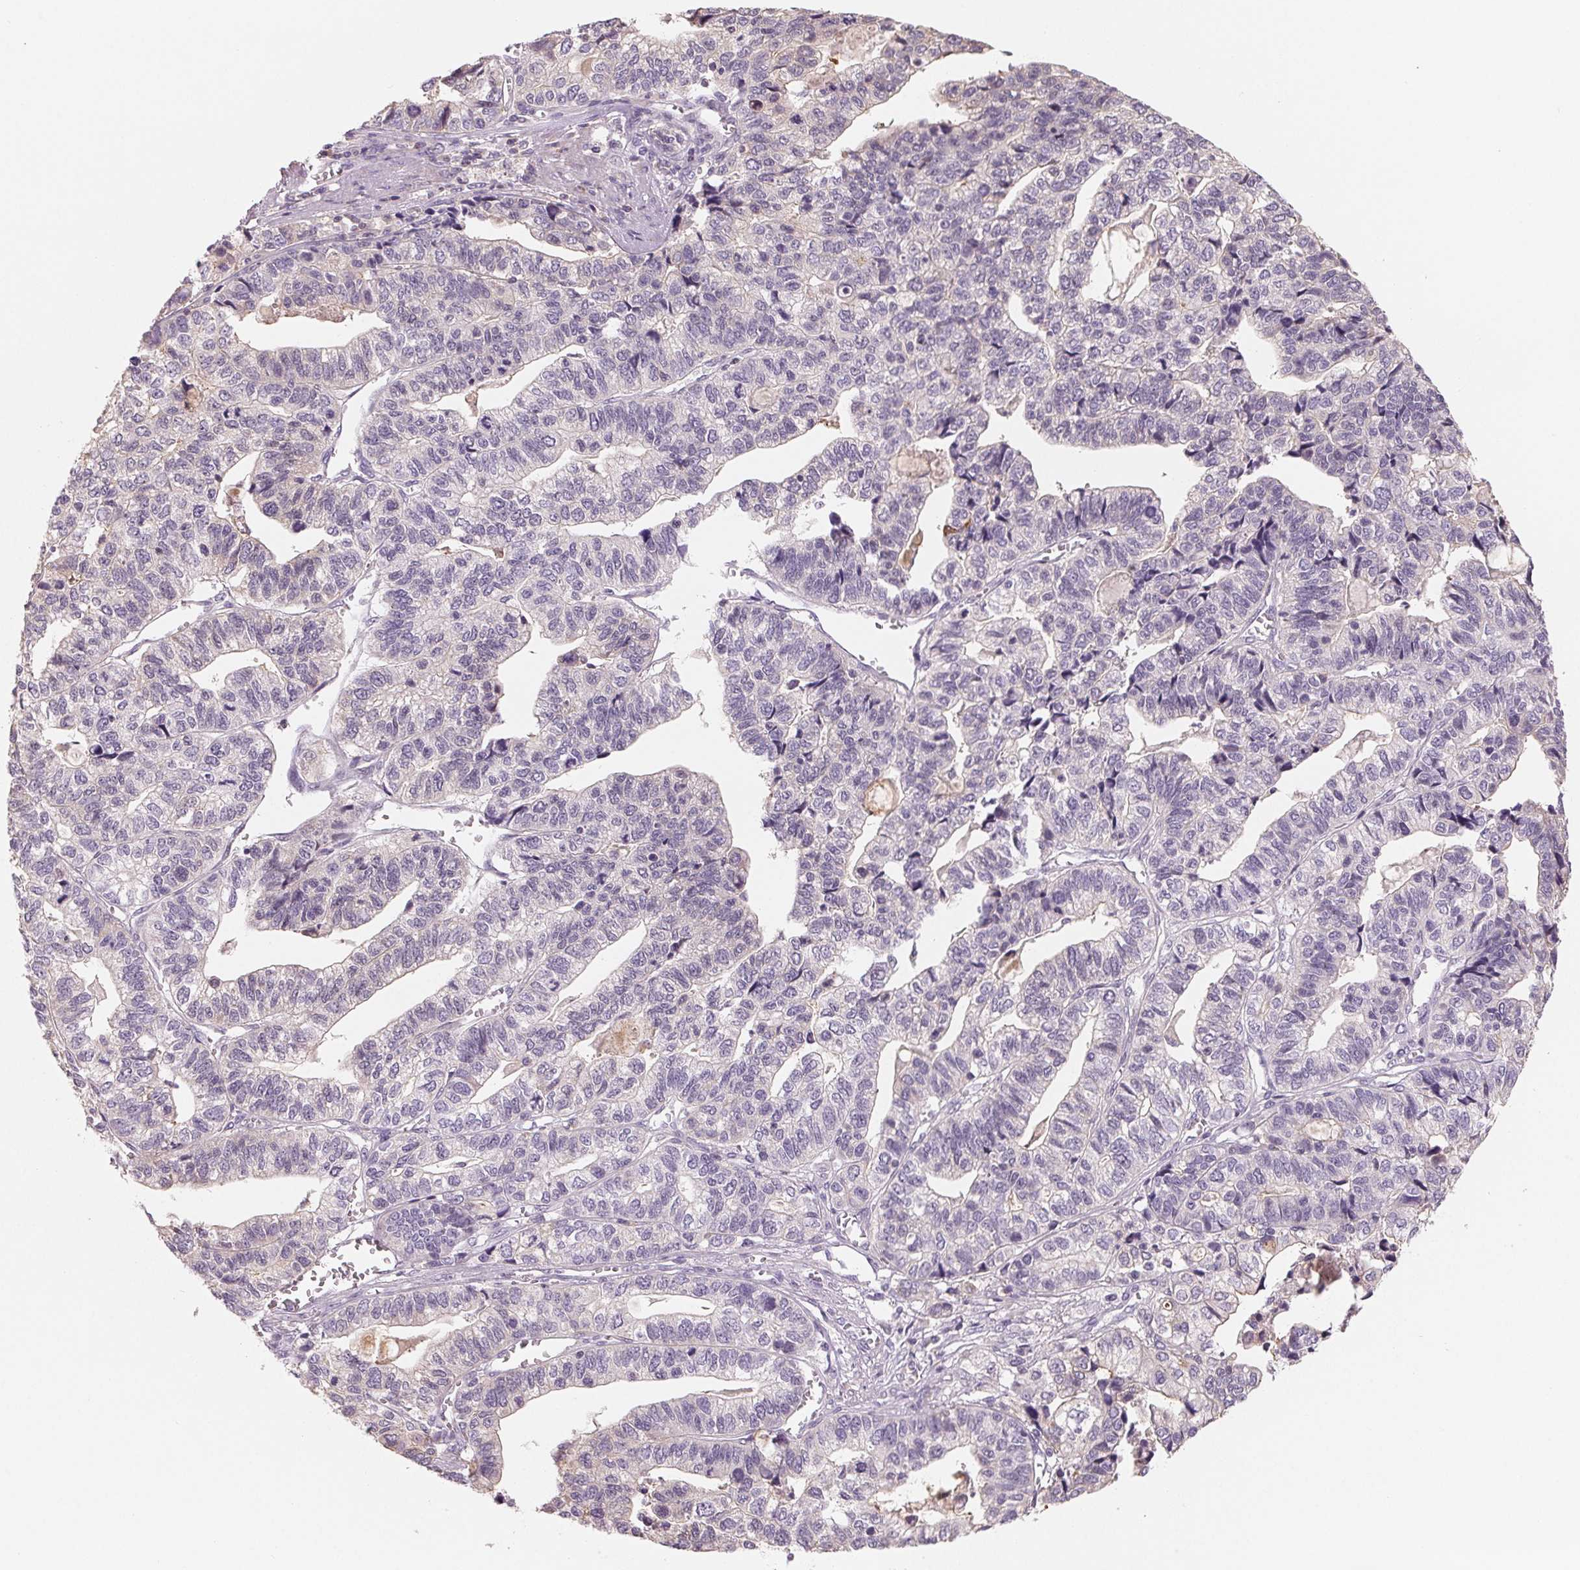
{"staining": {"intensity": "negative", "quantity": "none", "location": "none"}, "tissue": "stomach cancer", "cell_type": "Tumor cells", "image_type": "cancer", "snomed": [{"axis": "morphology", "description": "Adenocarcinoma, NOS"}, {"axis": "topography", "description": "Stomach, upper"}], "caption": "An immunohistochemistry image of stomach adenocarcinoma is shown. There is no staining in tumor cells of stomach adenocarcinoma. (Immunohistochemistry, brightfield microscopy, high magnification).", "gene": "VTCN1", "patient": {"sex": "female", "age": 67}}